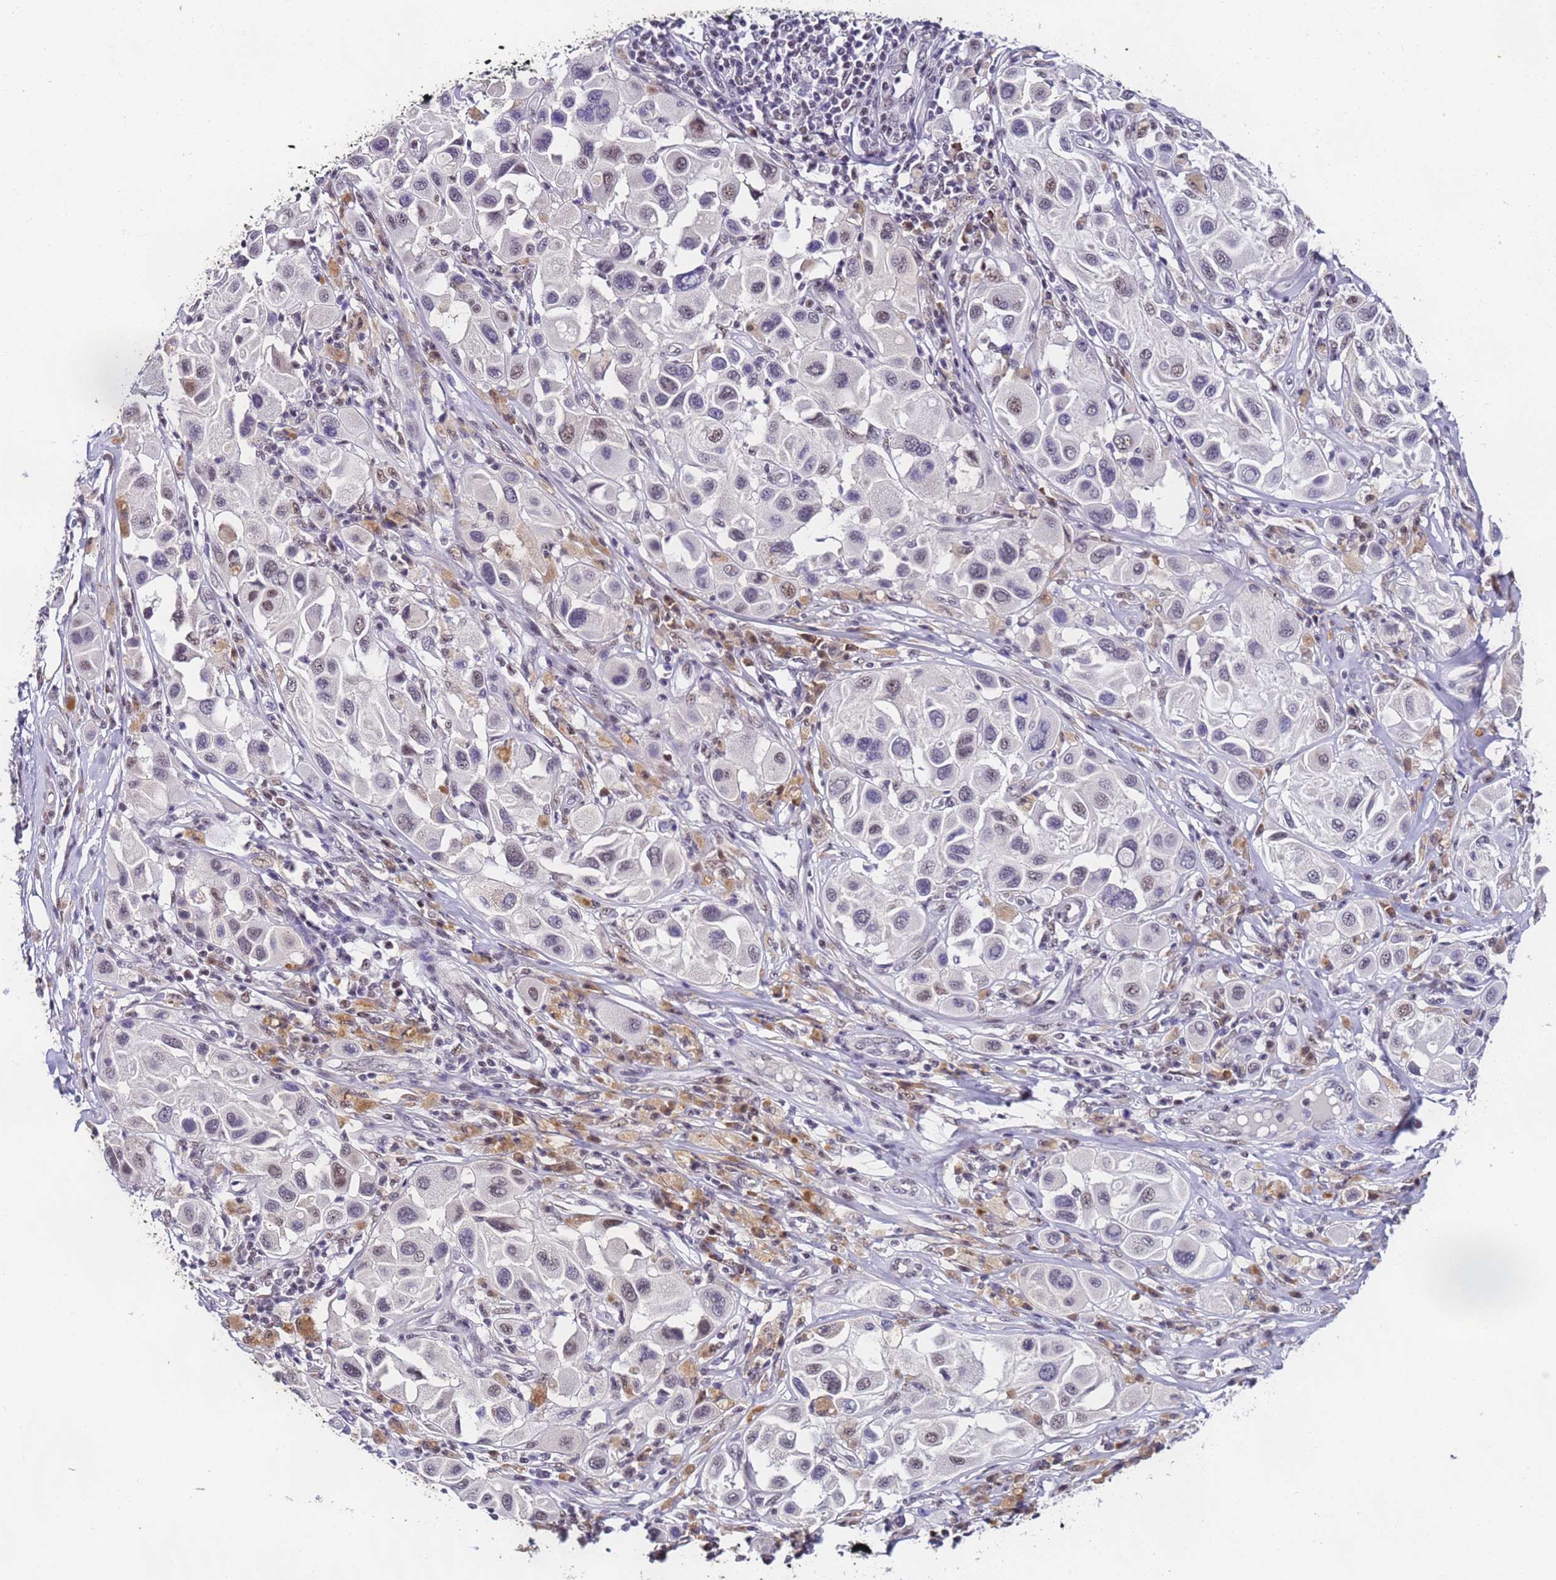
{"staining": {"intensity": "negative", "quantity": "none", "location": "none"}, "tissue": "melanoma", "cell_type": "Tumor cells", "image_type": "cancer", "snomed": [{"axis": "morphology", "description": "Malignant melanoma, Metastatic site"}, {"axis": "topography", "description": "Skin"}], "caption": "Immunohistochemistry of melanoma reveals no positivity in tumor cells.", "gene": "FNBP4", "patient": {"sex": "male", "age": 41}}